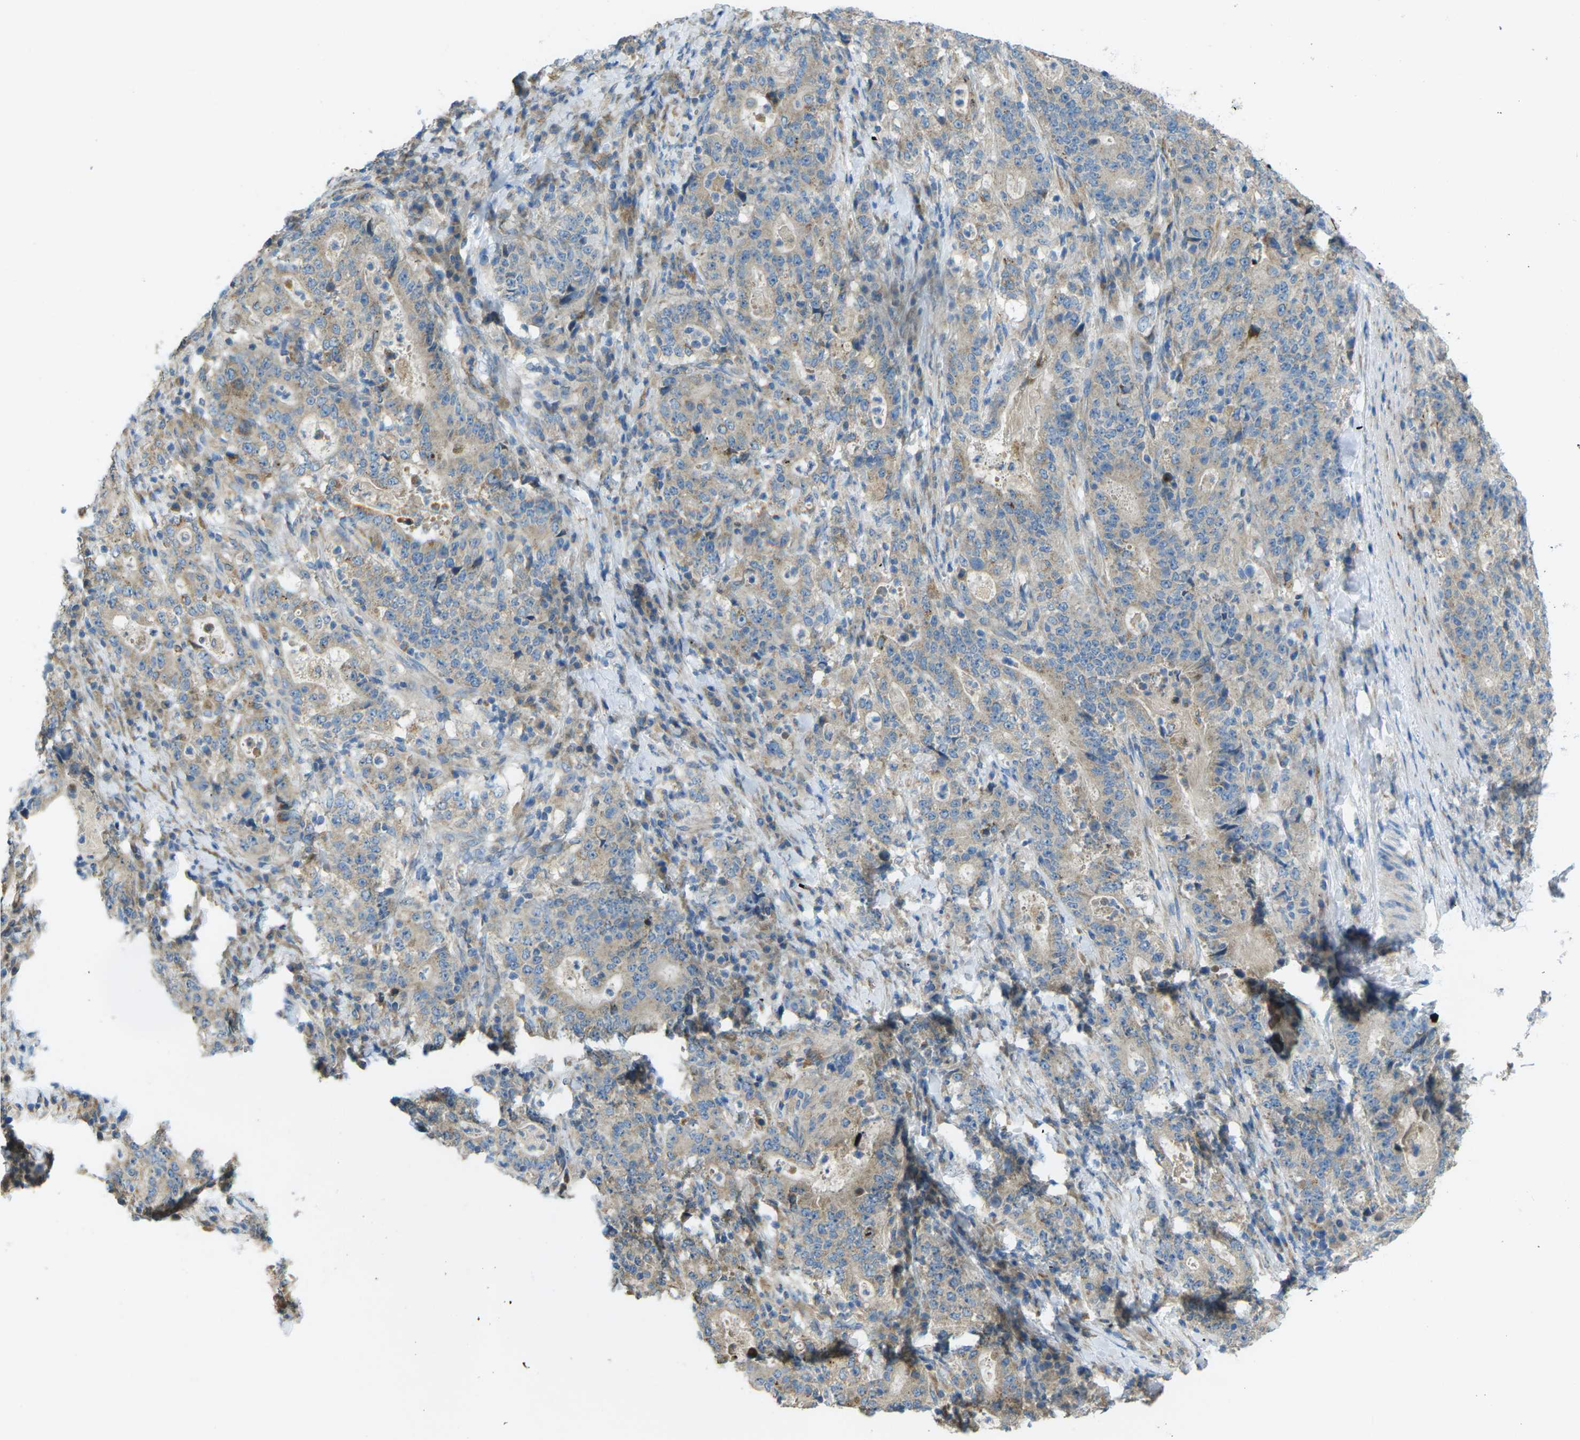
{"staining": {"intensity": "weak", "quantity": "25%-75%", "location": "cytoplasmic/membranous"}, "tissue": "stomach cancer", "cell_type": "Tumor cells", "image_type": "cancer", "snomed": [{"axis": "morphology", "description": "Normal tissue, NOS"}, {"axis": "morphology", "description": "Adenocarcinoma, NOS"}, {"axis": "topography", "description": "Stomach, upper"}, {"axis": "topography", "description": "Stomach"}], "caption": "Immunohistochemistry micrograph of human adenocarcinoma (stomach) stained for a protein (brown), which reveals low levels of weak cytoplasmic/membranous staining in about 25%-75% of tumor cells.", "gene": "MYLK4", "patient": {"sex": "male", "age": 59}}